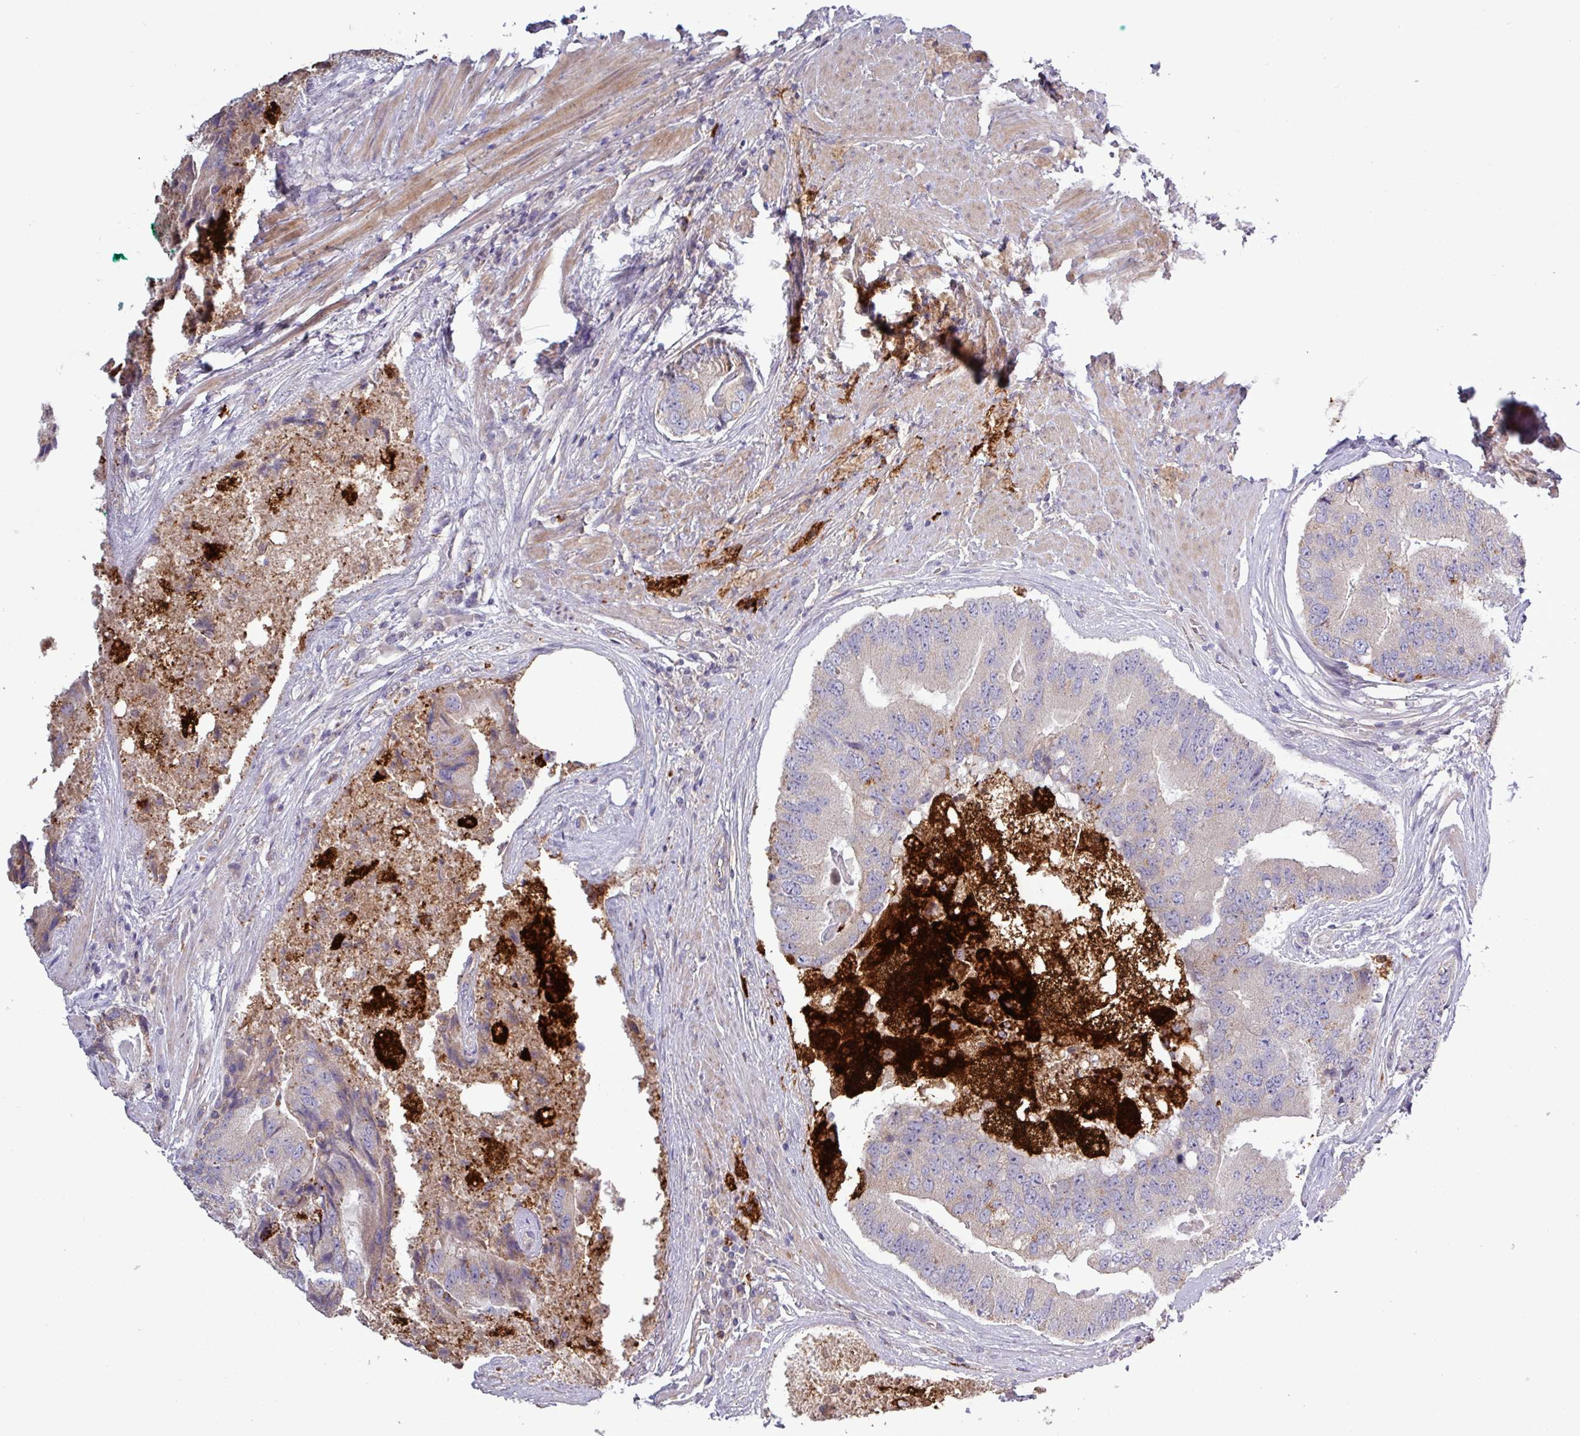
{"staining": {"intensity": "moderate", "quantity": "<25%", "location": "cytoplasmic/membranous"}, "tissue": "prostate cancer", "cell_type": "Tumor cells", "image_type": "cancer", "snomed": [{"axis": "morphology", "description": "Adenocarcinoma, High grade"}, {"axis": "topography", "description": "Prostate"}], "caption": "DAB immunohistochemical staining of human prostate cancer (high-grade adenocarcinoma) shows moderate cytoplasmic/membranous protein positivity in about <25% of tumor cells. (brown staining indicates protein expression, while blue staining denotes nuclei).", "gene": "PLIN2", "patient": {"sex": "male", "age": 70}}